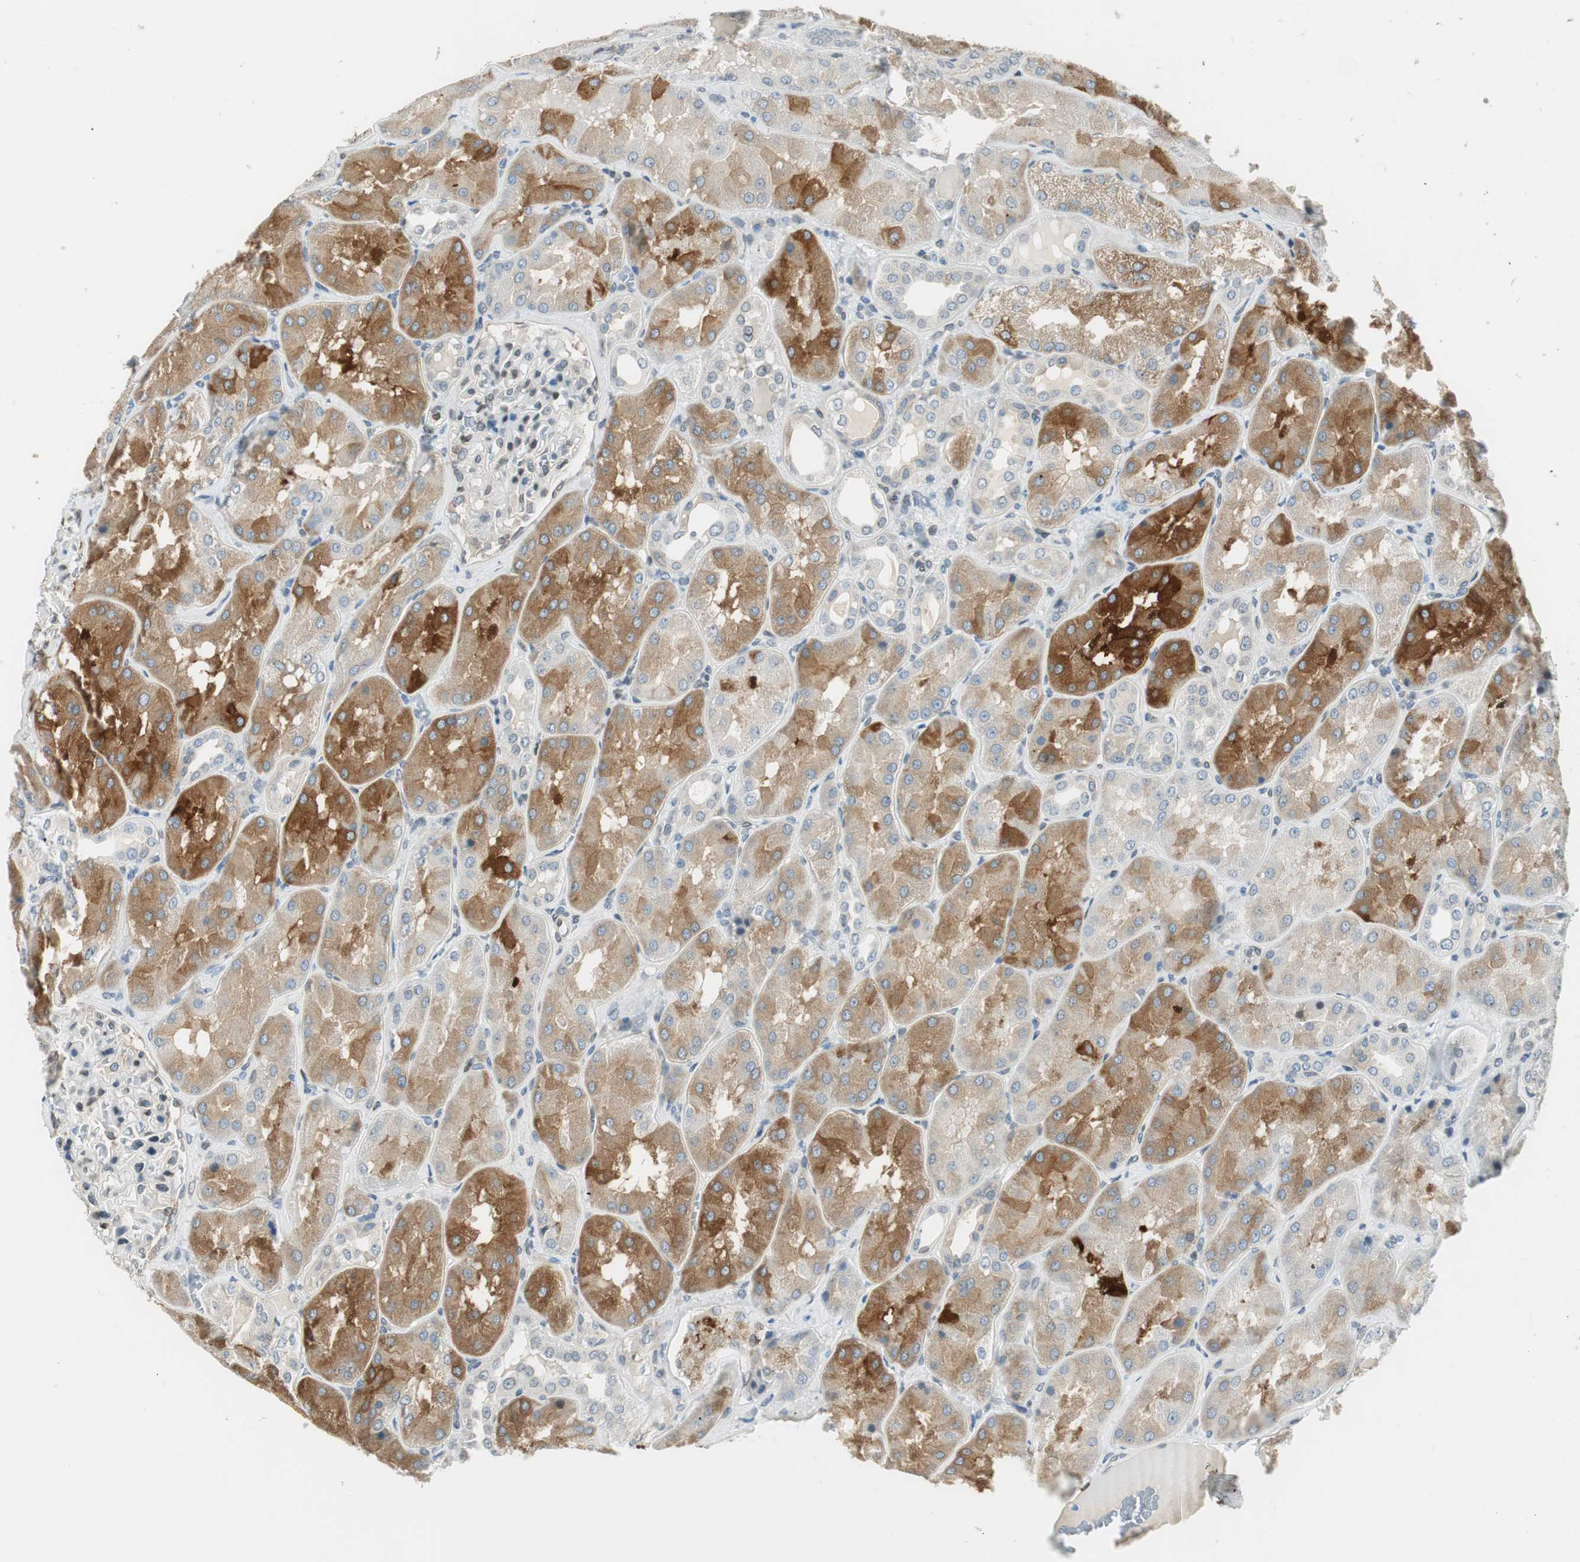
{"staining": {"intensity": "weak", "quantity": "<25%", "location": "nuclear"}, "tissue": "kidney", "cell_type": "Cells in glomeruli", "image_type": "normal", "snomed": [{"axis": "morphology", "description": "Normal tissue, NOS"}, {"axis": "topography", "description": "Kidney"}], "caption": "IHC micrograph of benign kidney: kidney stained with DAB displays no significant protein expression in cells in glomeruli.", "gene": "TMEM260", "patient": {"sex": "female", "age": 56}}